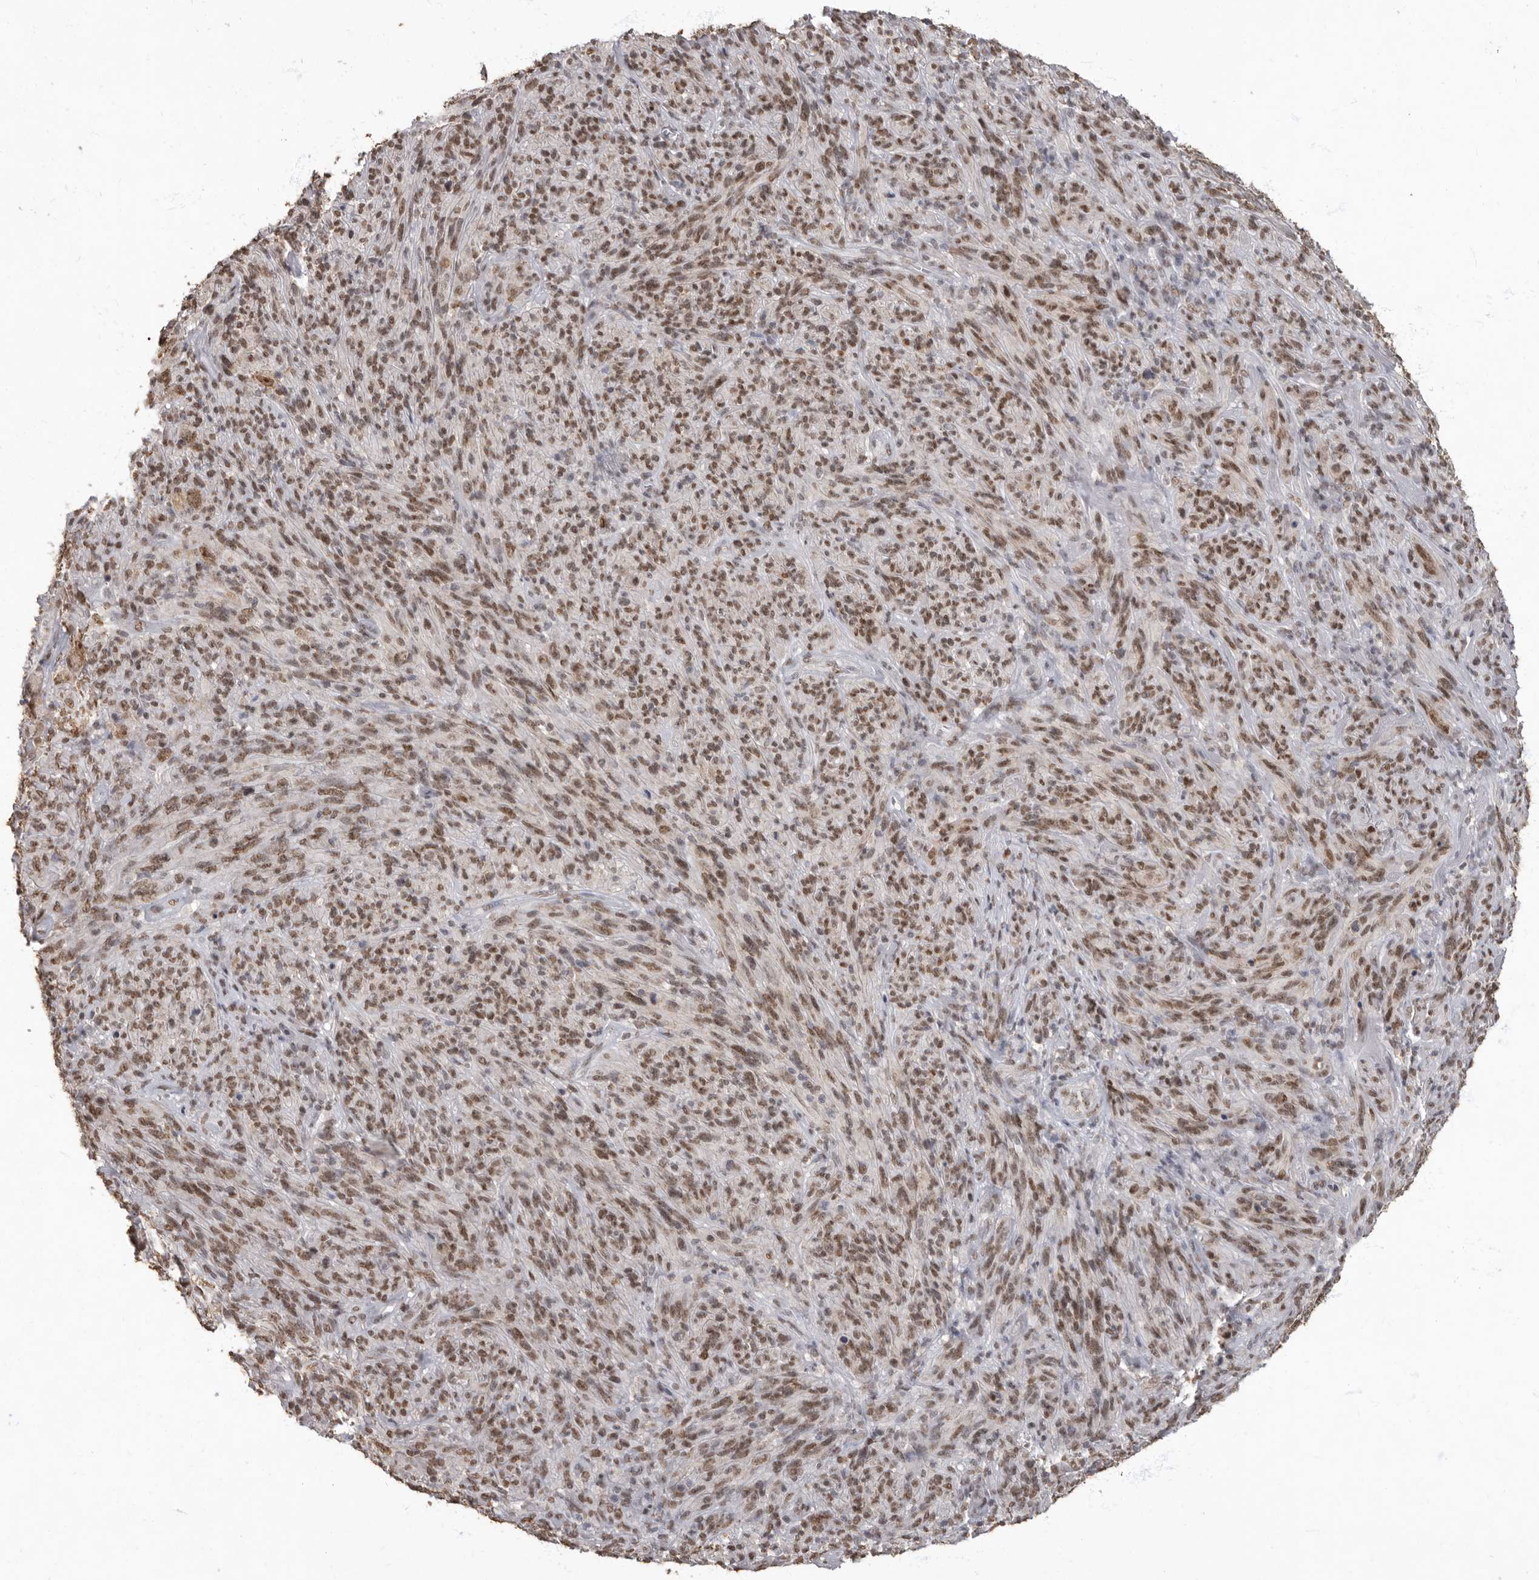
{"staining": {"intensity": "moderate", "quantity": ">75%", "location": "nuclear"}, "tissue": "melanoma", "cell_type": "Tumor cells", "image_type": "cancer", "snomed": [{"axis": "morphology", "description": "Malignant melanoma, NOS"}, {"axis": "topography", "description": "Skin of head"}], "caption": "The photomicrograph reveals a brown stain indicating the presence of a protein in the nuclear of tumor cells in melanoma.", "gene": "NBL1", "patient": {"sex": "male", "age": 96}}